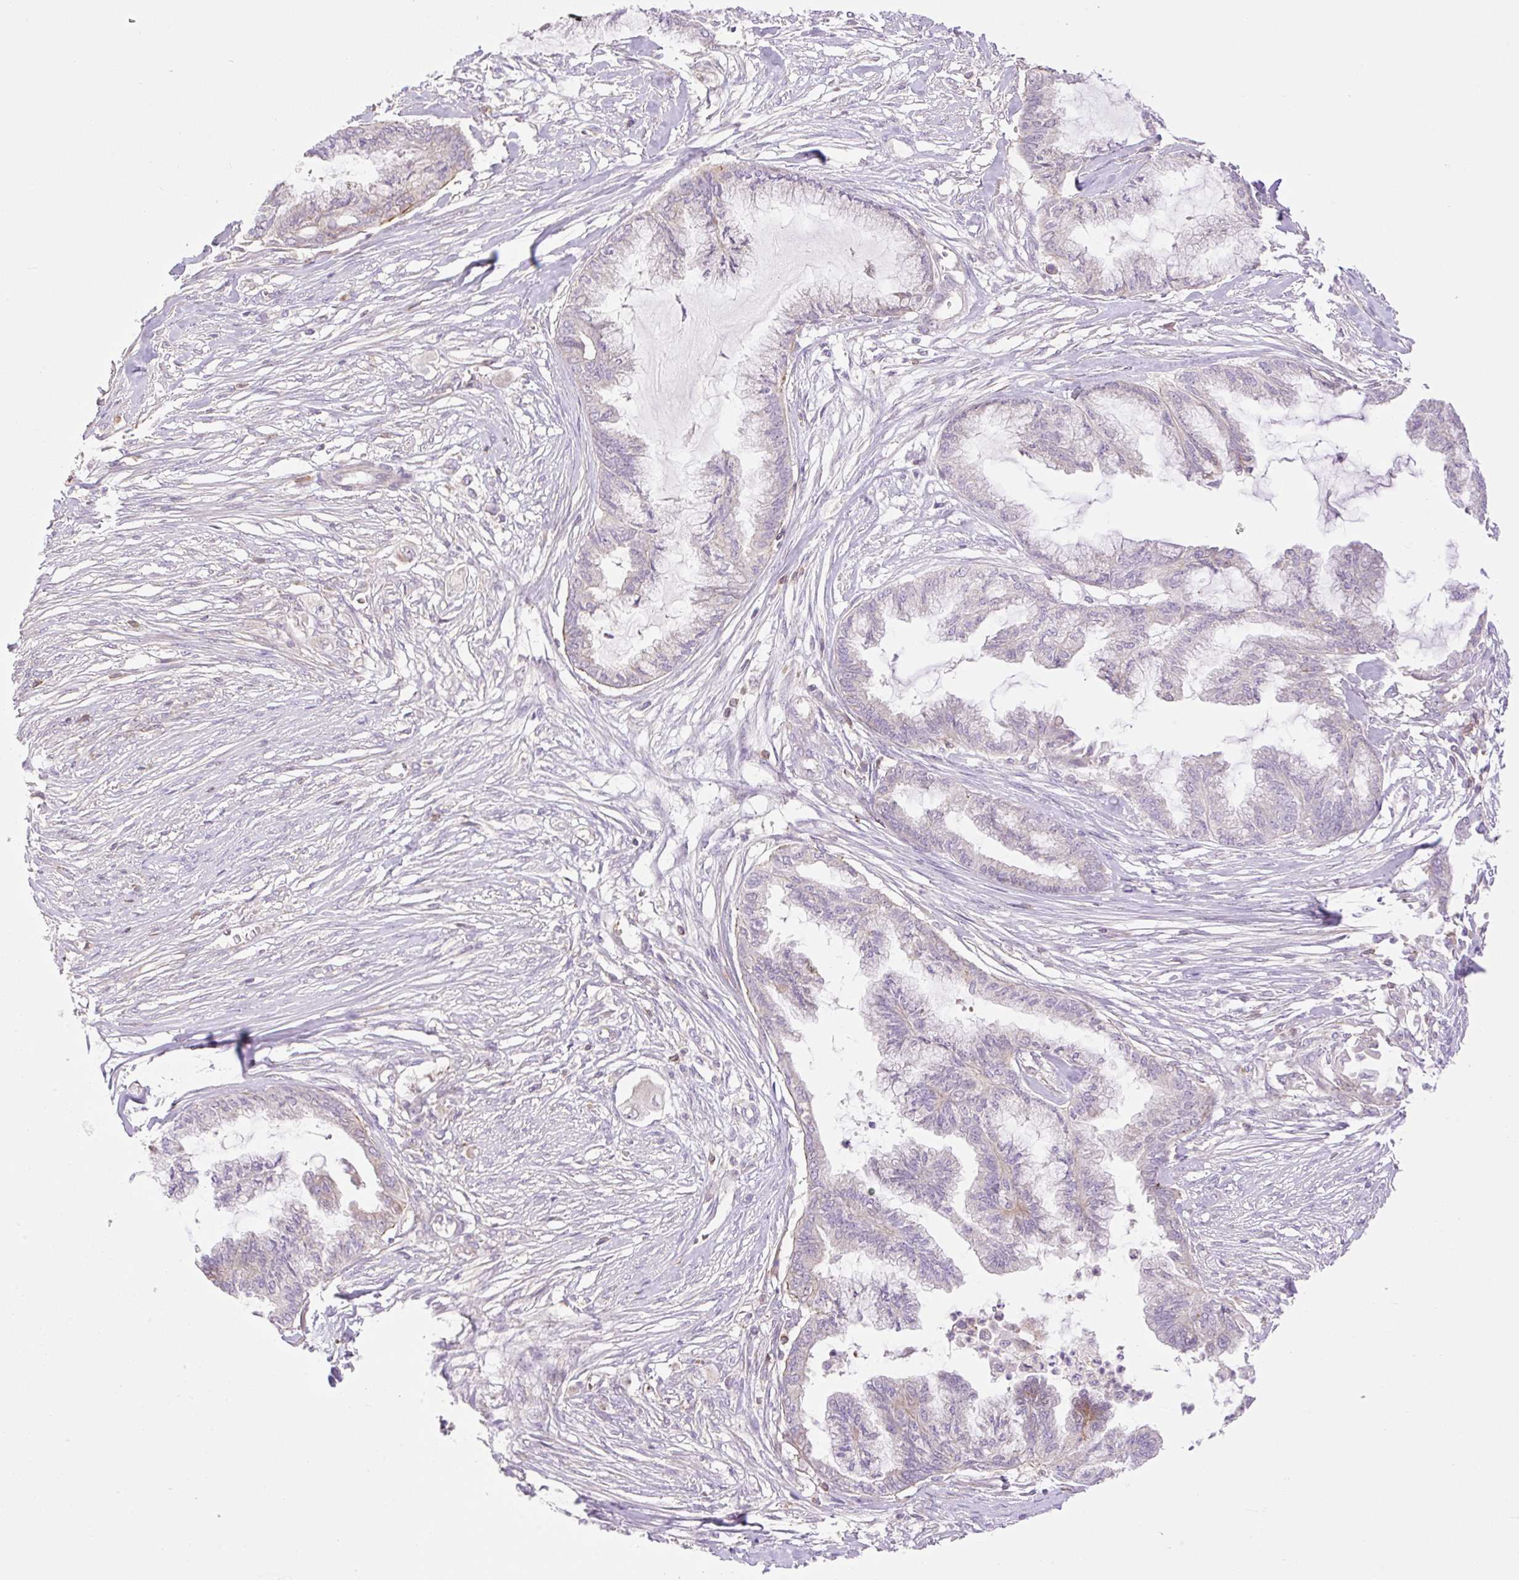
{"staining": {"intensity": "negative", "quantity": "none", "location": "none"}, "tissue": "endometrial cancer", "cell_type": "Tumor cells", "image_type": "cancer", "snomed": [{"axis": "morphology", "description": "Adenocarcinoma, NOS"}, {"axis": "topography", "description": "Endometrium"}], "caption": "A histopathology image of endometrial adenocarcinoma stained for a protein shows no brown staining in tumor cells.", "gene": "VPS25", "patient": {"sex": "female", "age": 86}}